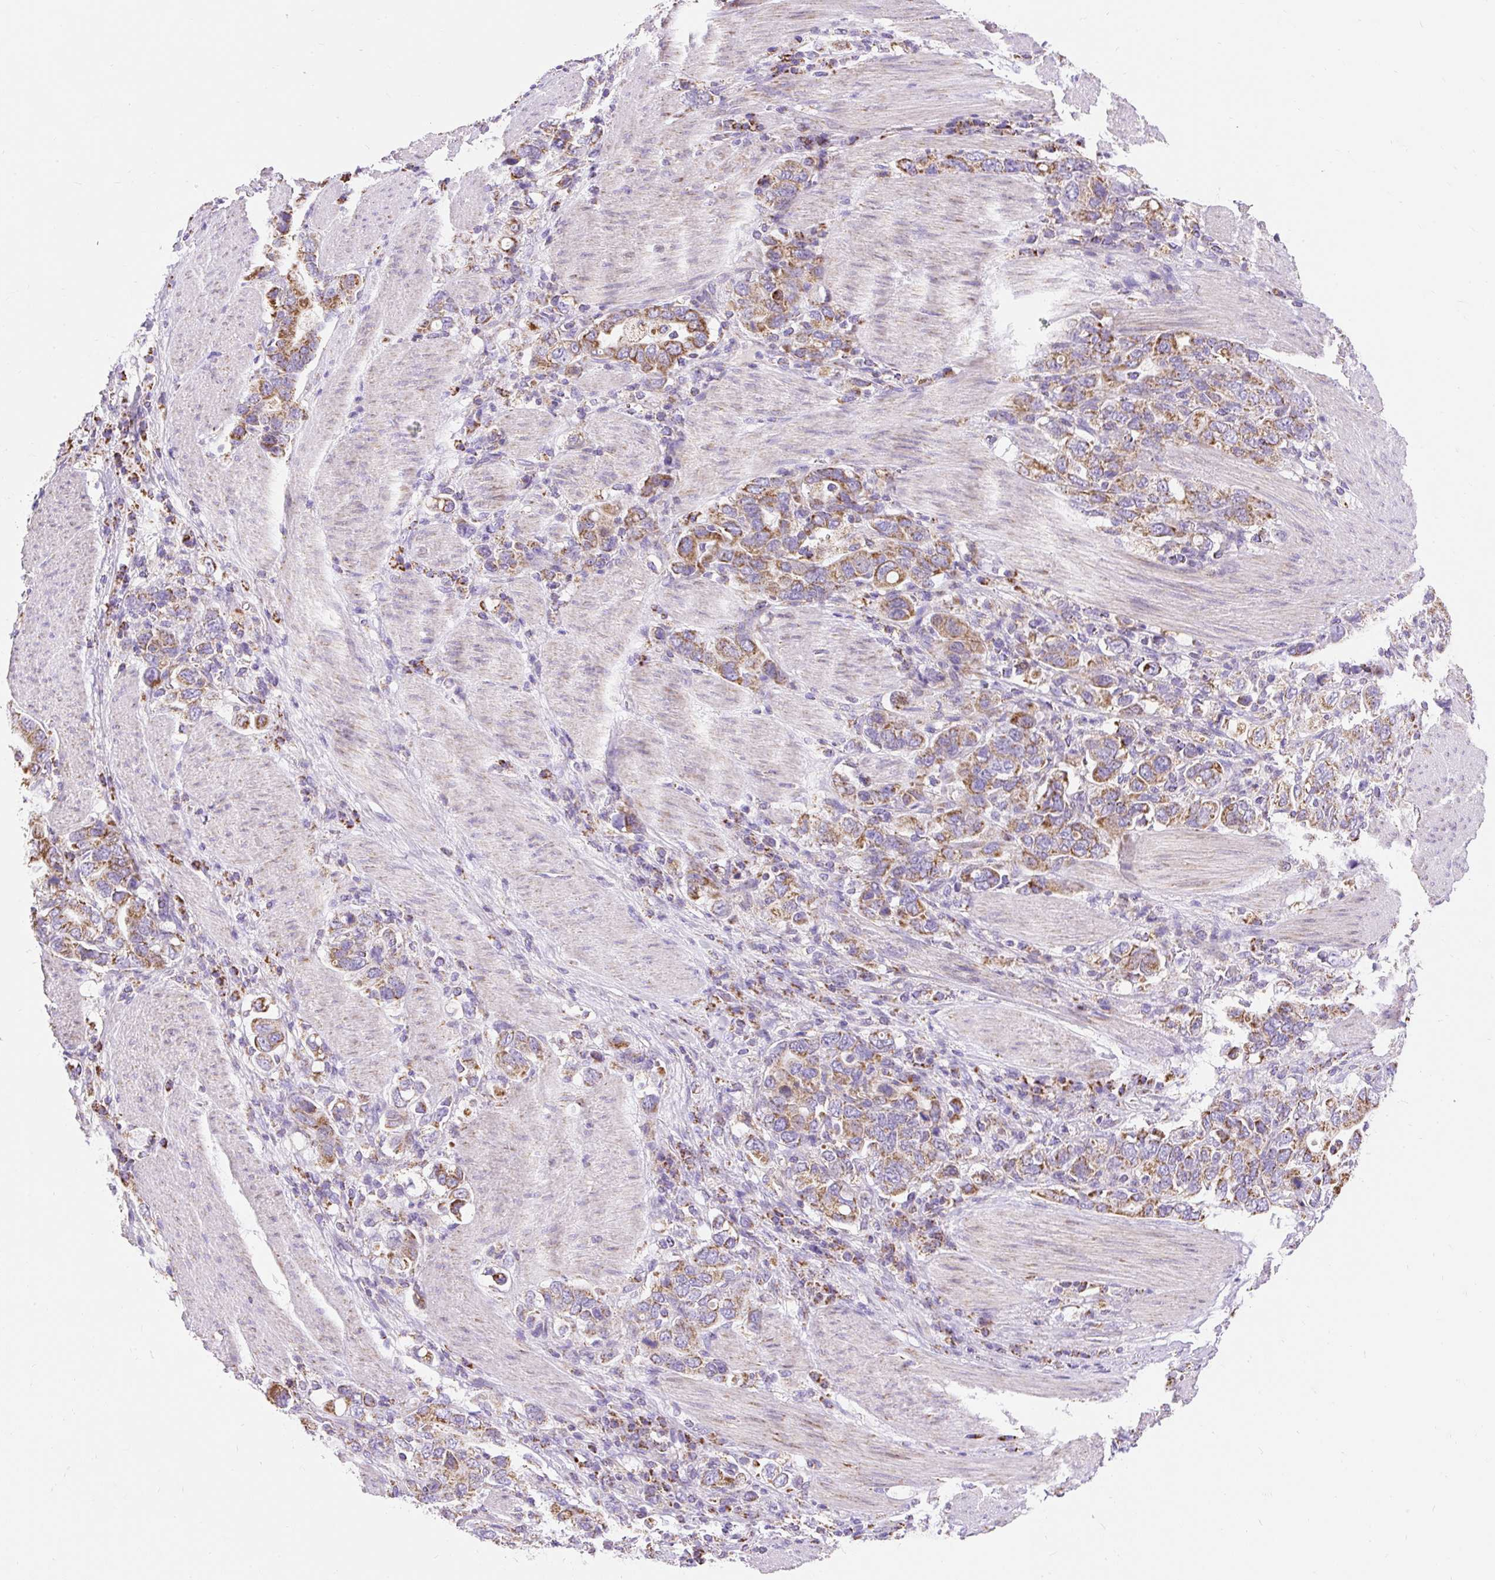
{"staining": {"intensity": "moderate", "quantity": ">75%", "location": "cytoplasmic/membranous"}, "tissue": "stomach cancer", "cell_type": "Tumor cells", "image_type": "cancer", "snomed": [{"axis": "morphology", "description": "Adenocarcinoma, NOS"}, {"axis": "topography", "description": "Stomach, upper"}, {"axis": "topography", "description": "Stomach"}], "caption": "An immunohistochemistry (IHC) photomicrograph of neoplastic tissue is shown. Protein staining in brown labels moderate cytoplasmic/membranous positivity in adenocarcinoma (stomach) within tumor cells. The staining was performed using DAB, with brown indicating positive protein expression. Nuclei are stained blue with hematoxylin.", "gene": "DAAM2", "patient": {"sex": "male", "age": 62}}